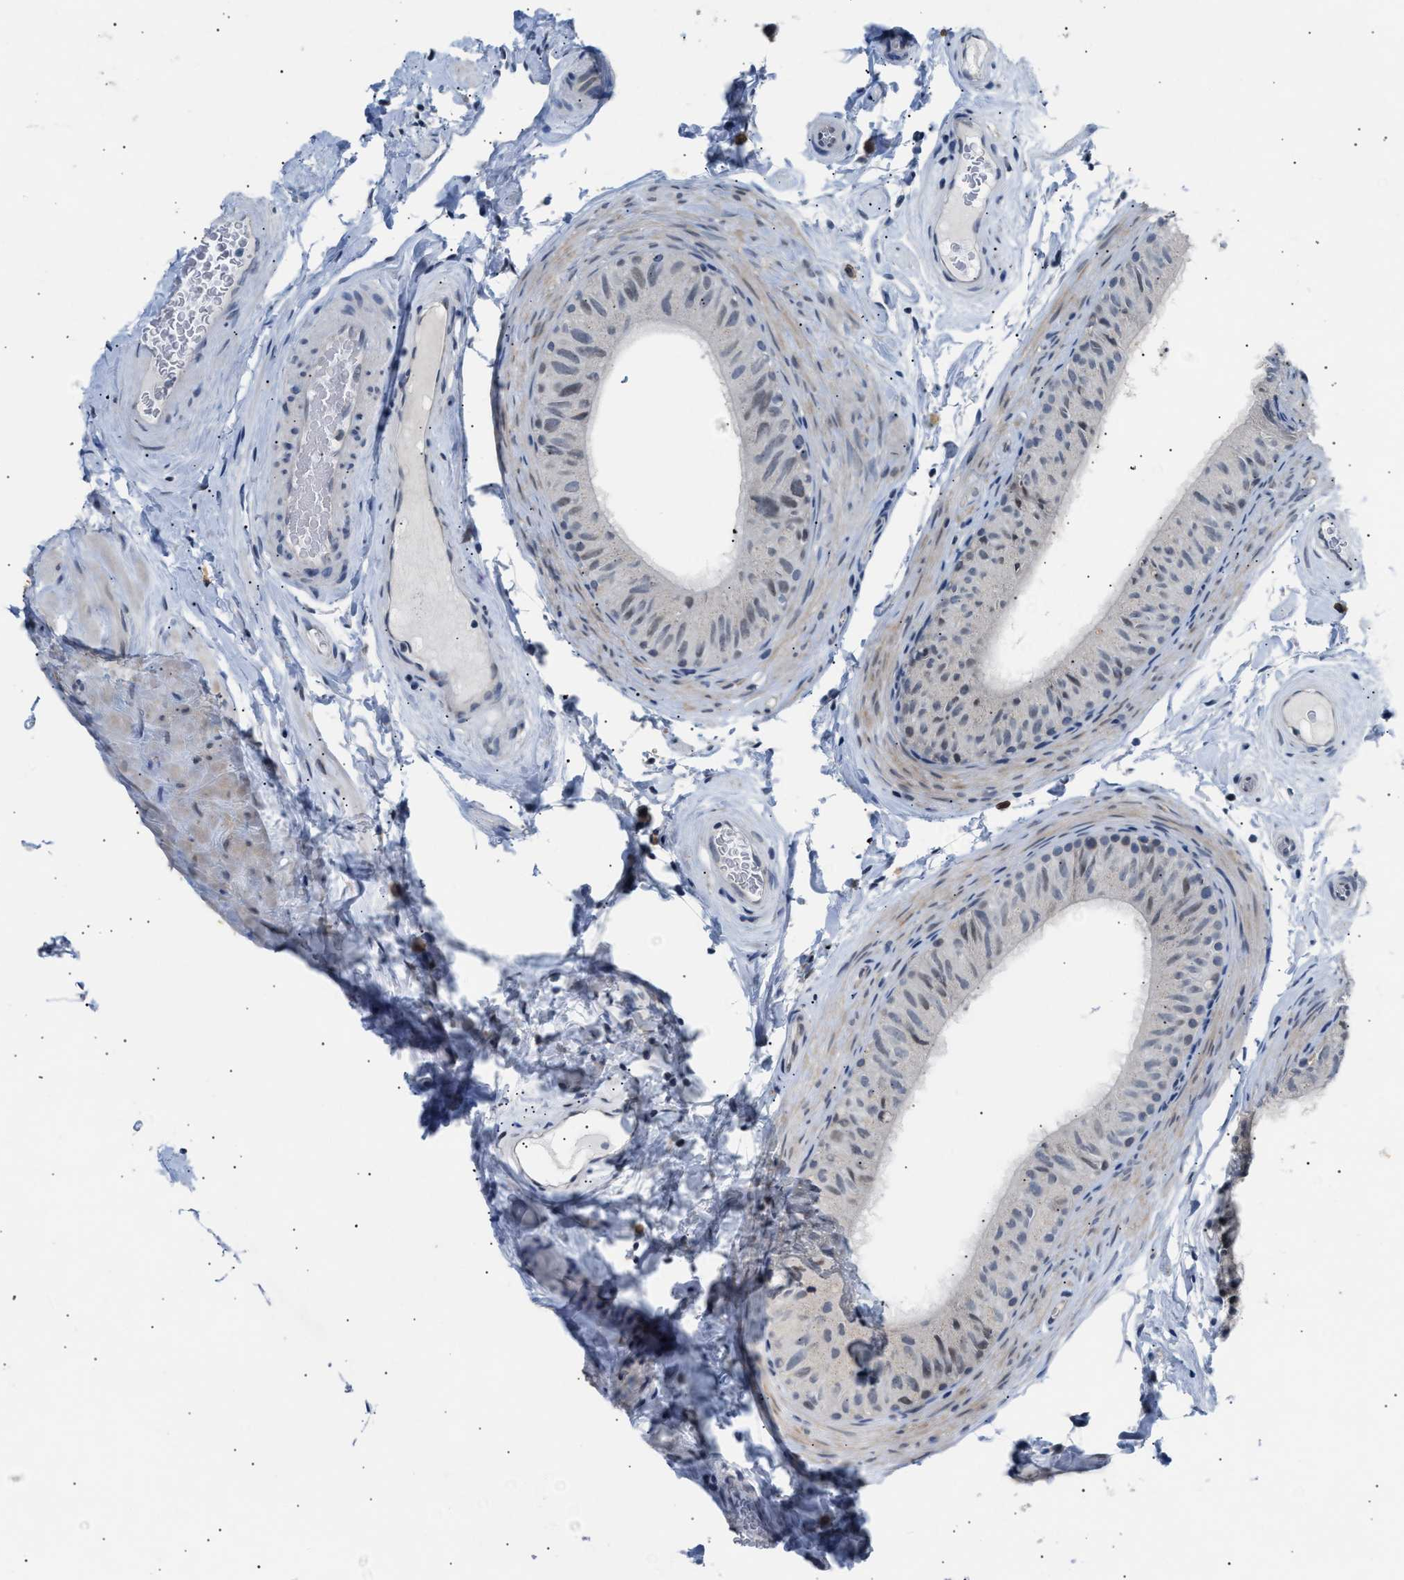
{"staining": {"intensity": "weak", "quantity": "<25%", "location": "nuclear"}, "tissue": "epididymis", "cell_type": "Glandular cells", "image_type": "normal", "snomed": [{"axis": "morphology", "description": "Normal tissue, NOS"}, {"axis": "topography", "description": "Epididymis"}], "caption": "Immunohistochemical staining of benign epididymis displays no significant positivity in glandular cells. The staining is performed using DAB (3,3'-diaminobenzidine) brown chromogen with nuclei counter-stained in using hematoxylin.", "gene": "TXNRD3", "patient": {"sex": "male", "age": 34}}